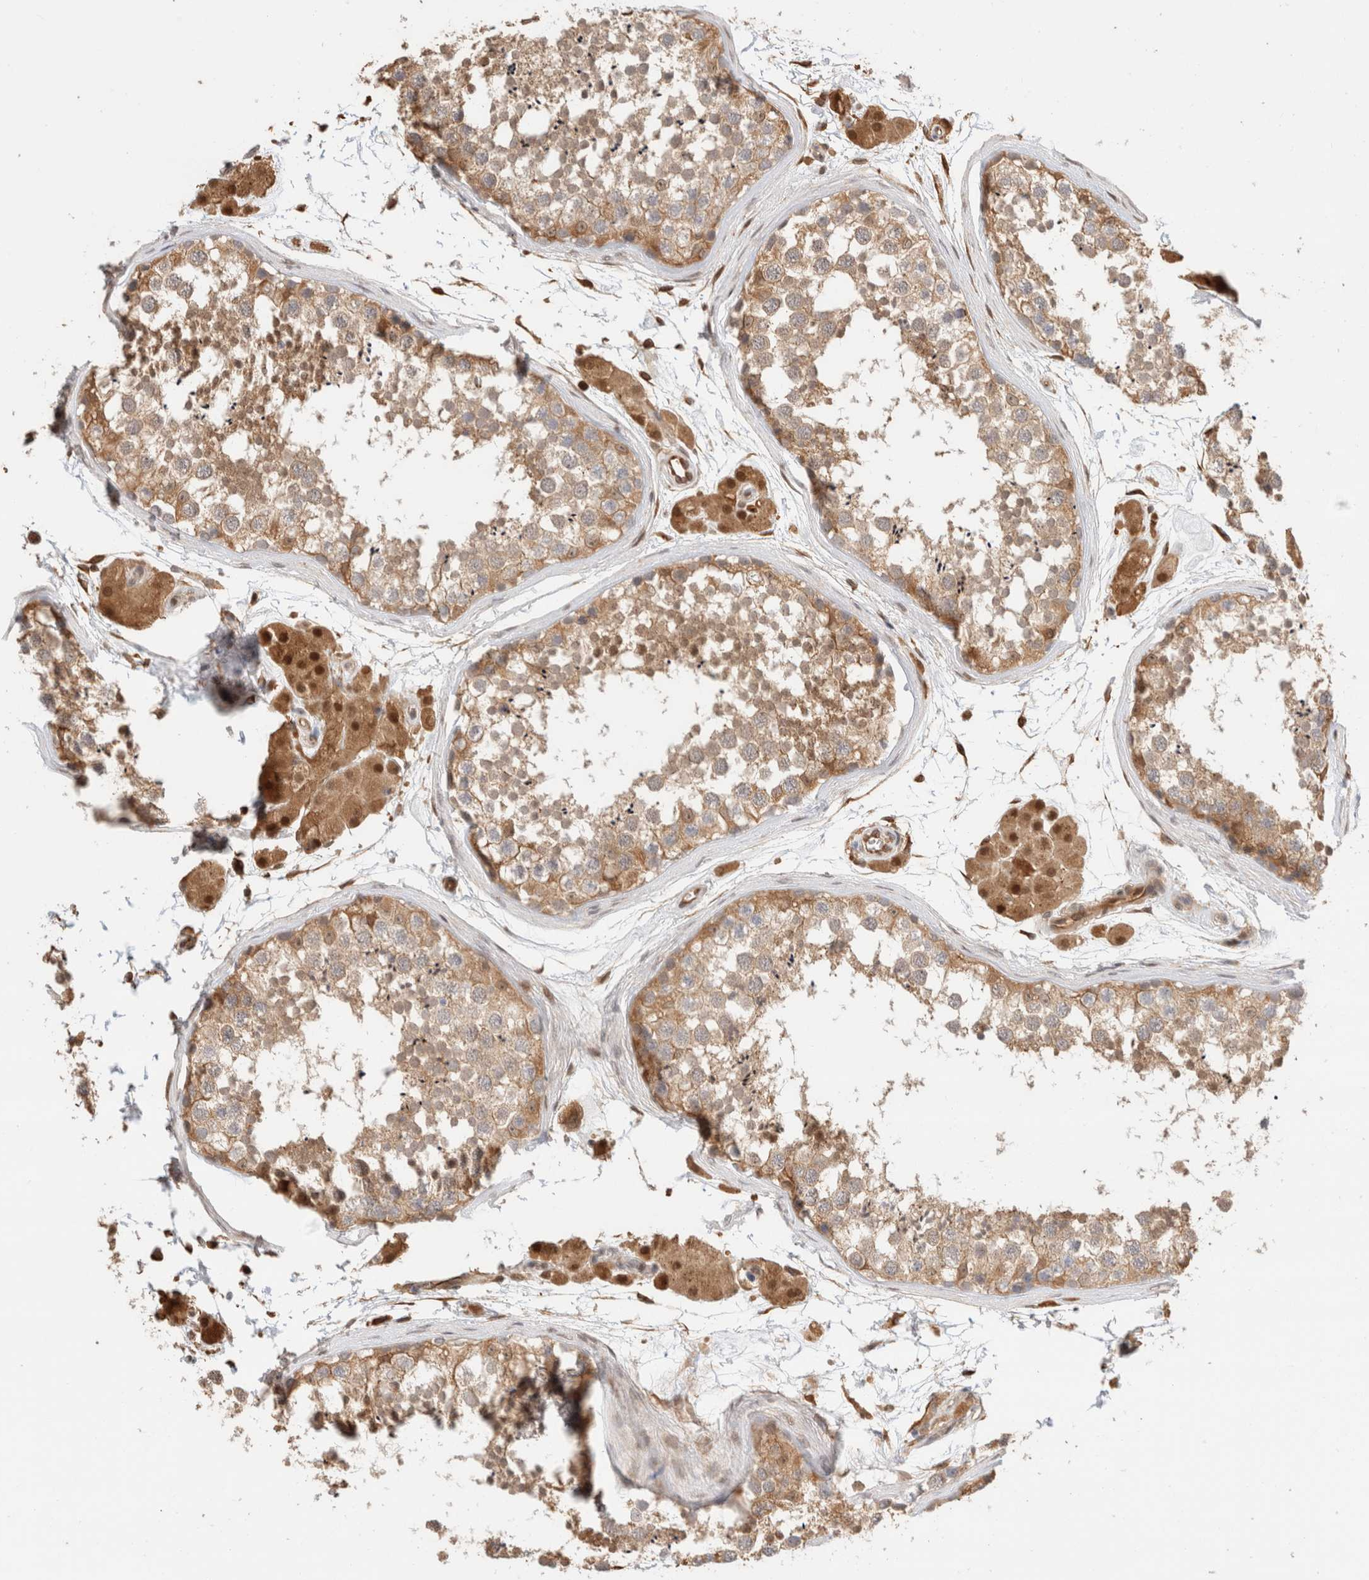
{"staining": {"intensity": "moderate", "quantity": ">75%", "location": "cytoplasmic/membranous"}, "tissue": "testis", "cell_type": "Cells in seminiferous ducts", "image_type": "normal", "snomed": [{"axis": "morphology", "description": "Normal tissue, NOS"}, {"axis": "topography", "description": "Testis"}], "caption": "Testis stained with a brown dye shows moderate cytoplasmic/membranous positive expression in approximately >75% of cells in seminiferous ducts.", "gene": "OTUD6B", "patient": {"sex": "male", "age": 56}}